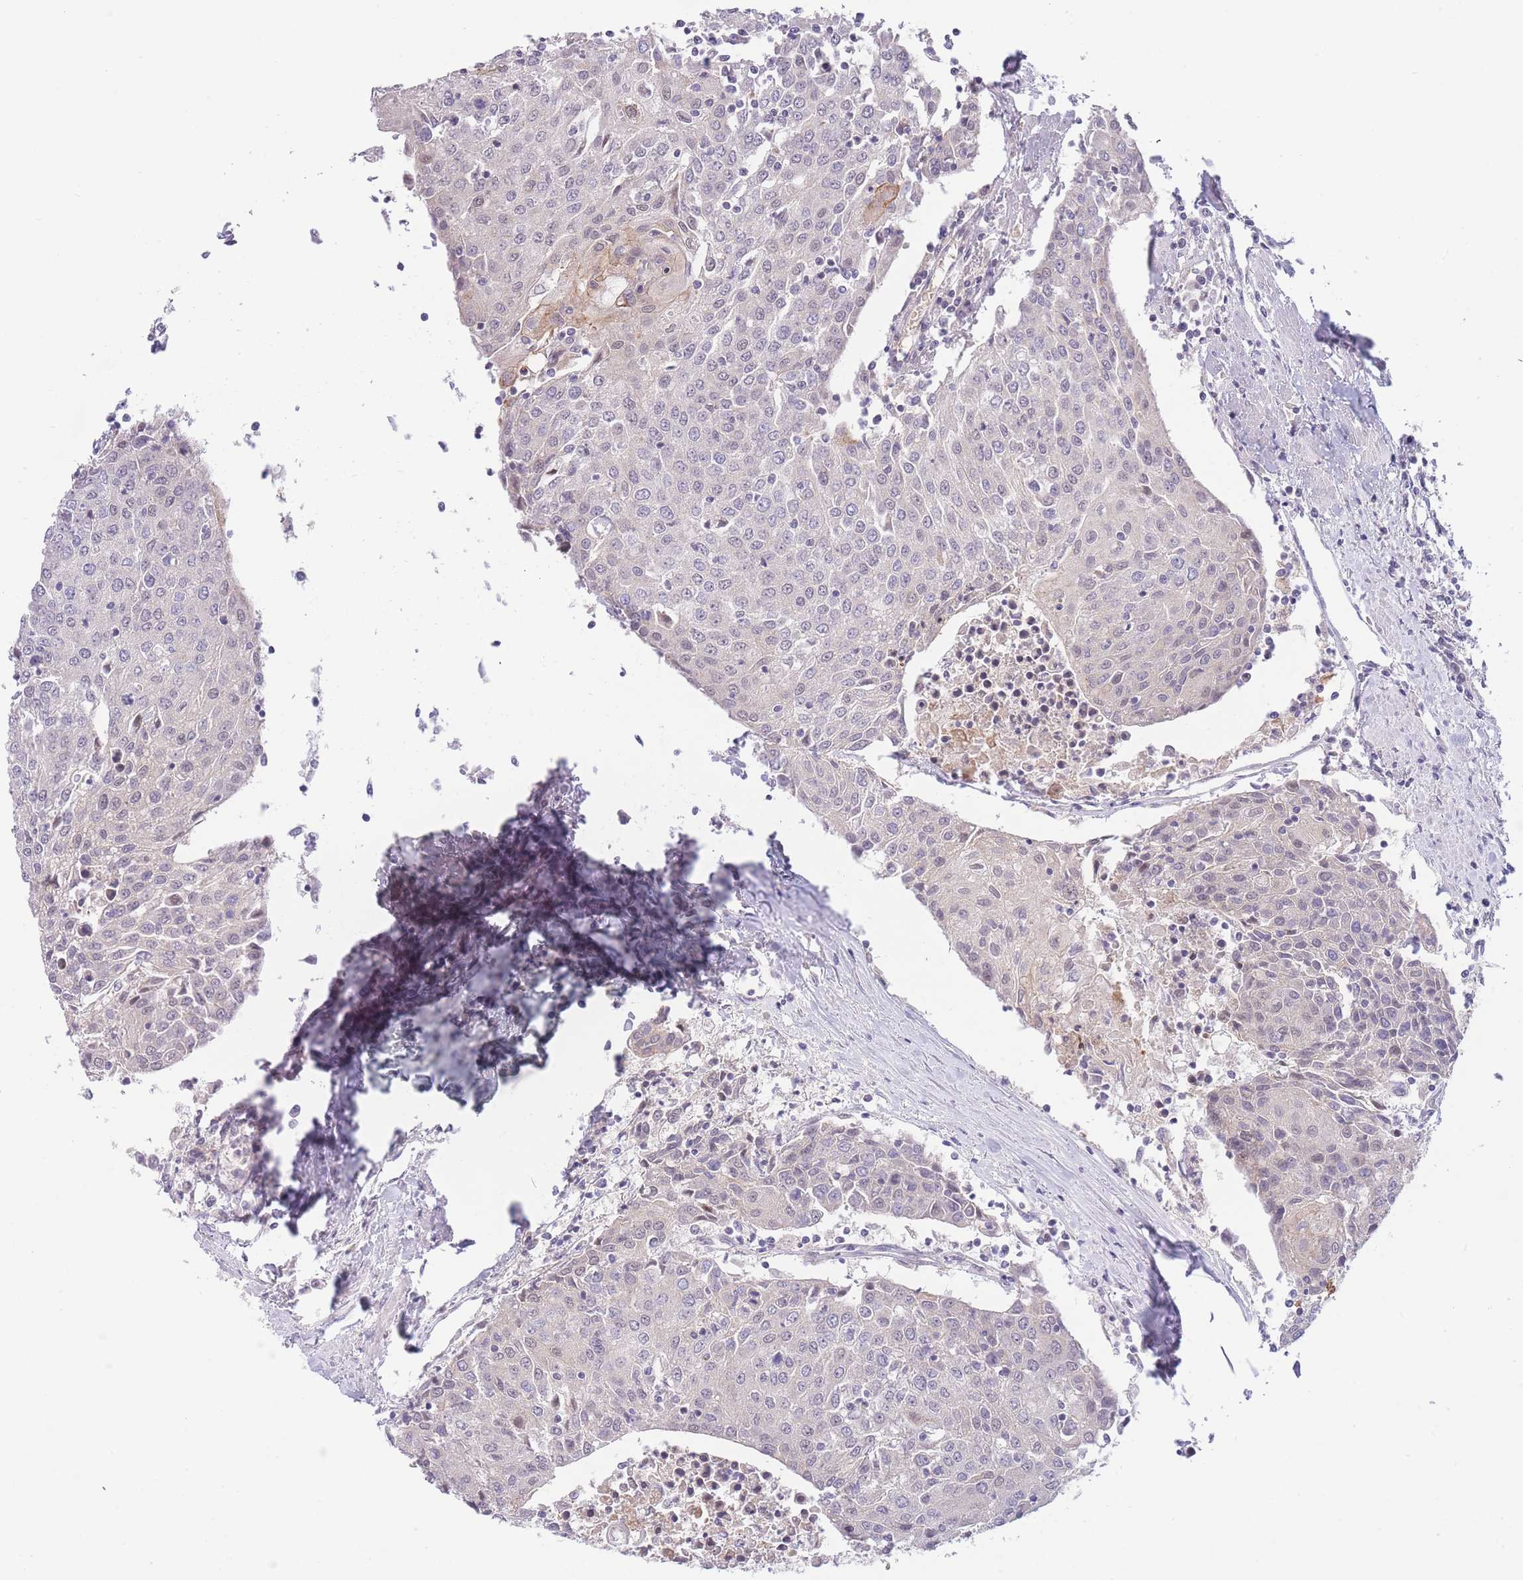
{"staining": {"intensity": "negative", "quantity": "none", "location": "none"}, "tissue": "urothelial cancer", "cell_type": "Tumor cells", "image_type": "cancer", "snomed": [{"axis": "morphology", "description": "Urothelial carcinoma, High grade"}, {"axis": "topography", "description": "Urinary bladder"}], "caption": "Urothelial carcinoma (high-grade) stained for a protein using immunohistochemistry (IHC) shows no positivity tumor cells.", "gene": "GOLGA6L25", "patient": {"sex": "female", "age": 85}}